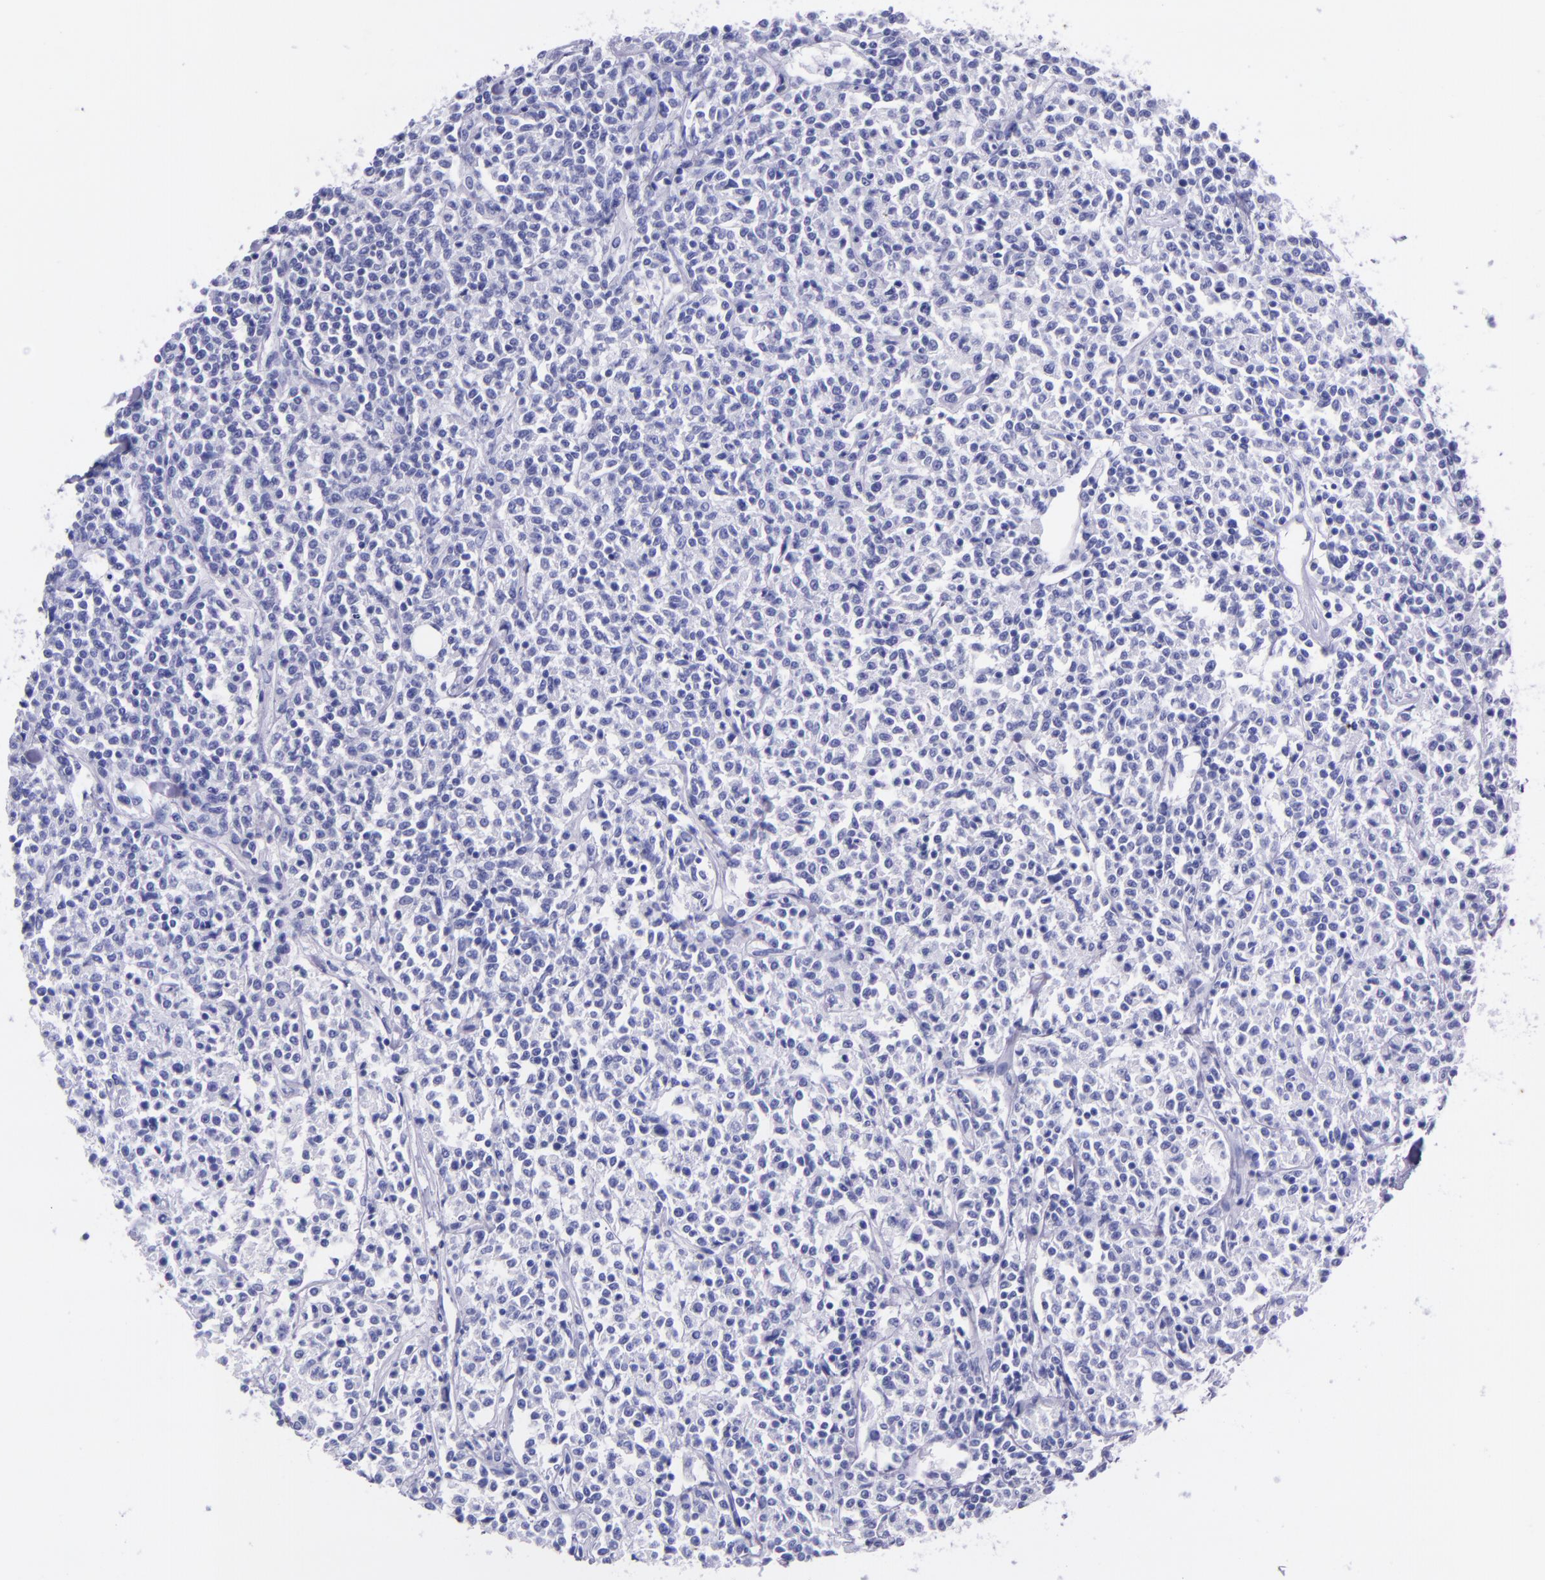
{"staining": {"intensity": "negative", "quantity": "none", "location": "none"}, "tissue": "lymphoma", "cell_type": "Tumor cells", "image_type": "cancer", "snomed": [{"axis": "morphology", "description": "Malignant lymphoma, non-Hodgkin's type, Low grade"}, {"axis": "topography", "description": "Small intestine"}], "caption": "Lymphoma was stained to show a protein in brown. There is no significant positivity in tumor cells.", "gene": "MBP", "patient": {"sex": "female", "age": 59}}